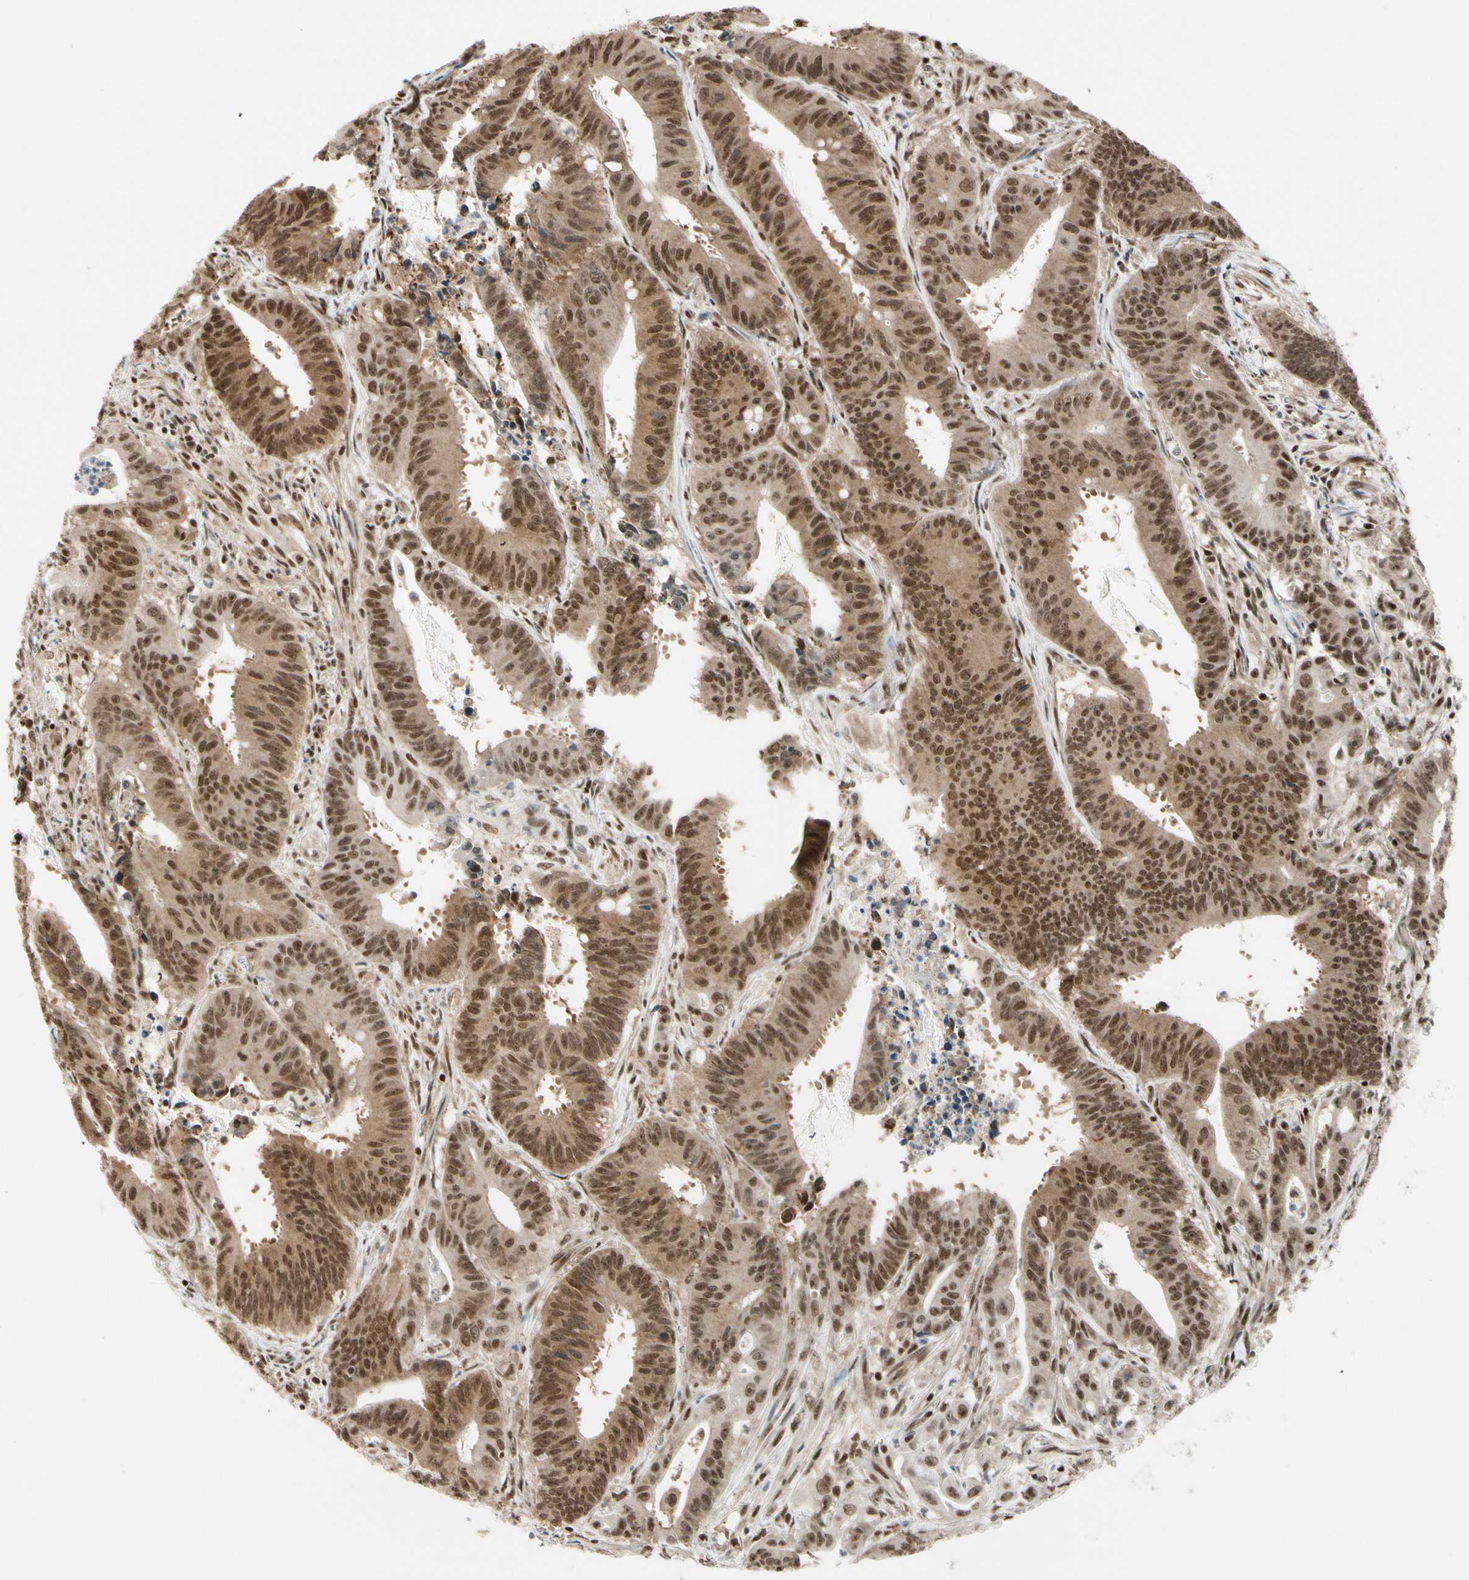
{"staining": {"intensity": "moderate", "quantity": ">75%", "location": "cytoplasmic/membranous,nuclear"}, "tissue": "colorectal cancer", "cell_type": "Tumor cells", "image_type": "cancer", "snomed": [{"axis": "morphology", "description": "Adenocarcinoma, NOS"}, {"axis": "topography", "description": "Colon"}], "caption": "DAB (3,3'-diaminobenzidine) immunohistochemical staining of colorectal cancer (adenocarcinoma) displays moderate cytoplasmic/membranous and nuclear protein expression in about >75% of tumor cells.", "gene": "DAXX", "patient": {"sex": "male", "age": 45}}